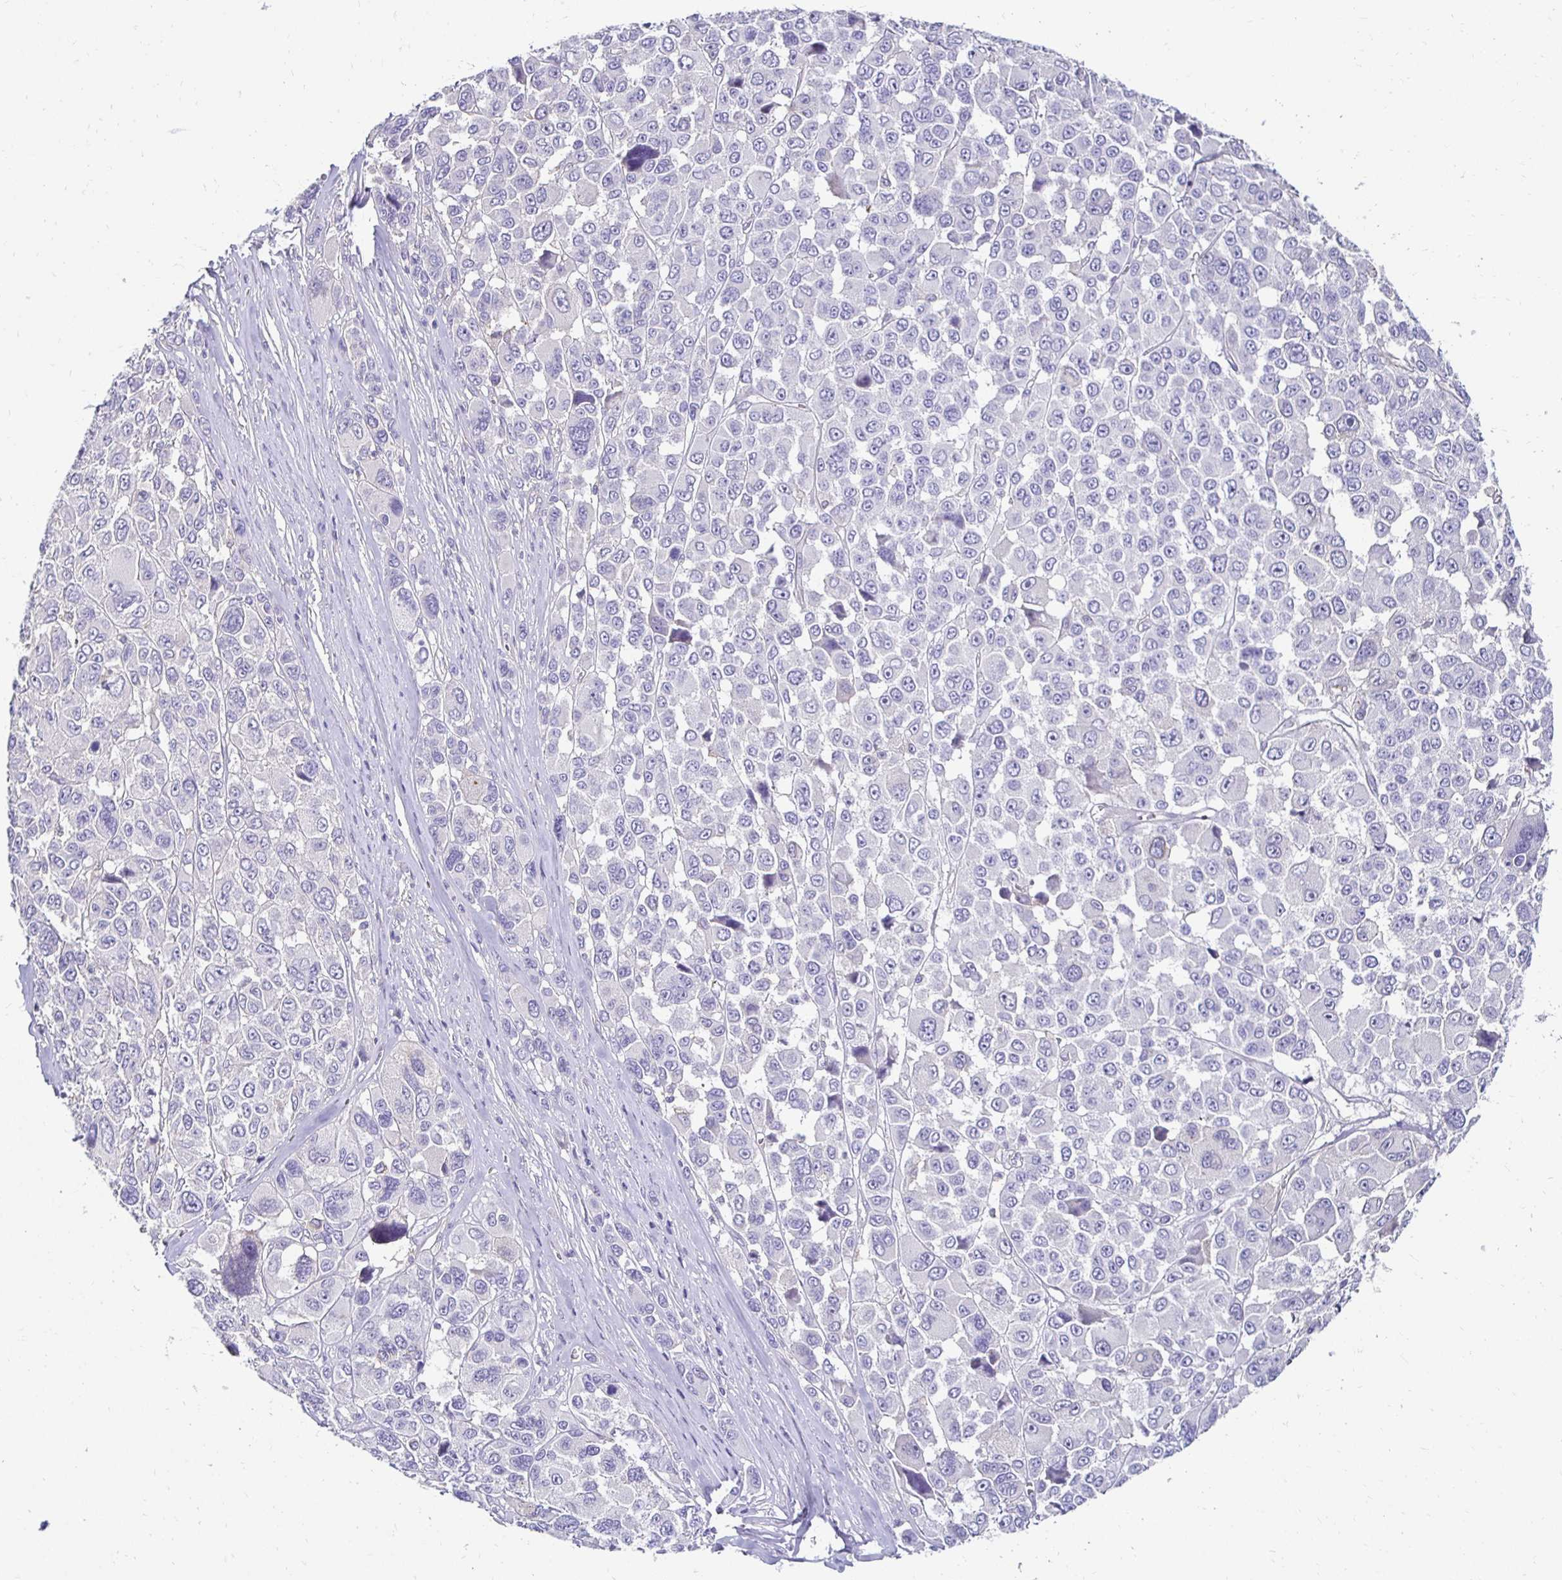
{"staining": {"intensity": "negative", "quantity": "none", "location": "none"}, "tissue": "melanoma", "cell_type": "Tumor cells", "image_type": "cancer", "snomed": [{"axis": "morphology", "description": "Malignant melanoma, NOS"}, {"axis": "topography", "description": "Skin"}], "caption": "High magnification brightfield microscopy of melanoma stained with DAB (brown) and counterstained with hematoxylin (blue): tumor cells show no significant staining.", "gene": "AKAP6", "patient": {"sex": "female", "age": 66}}